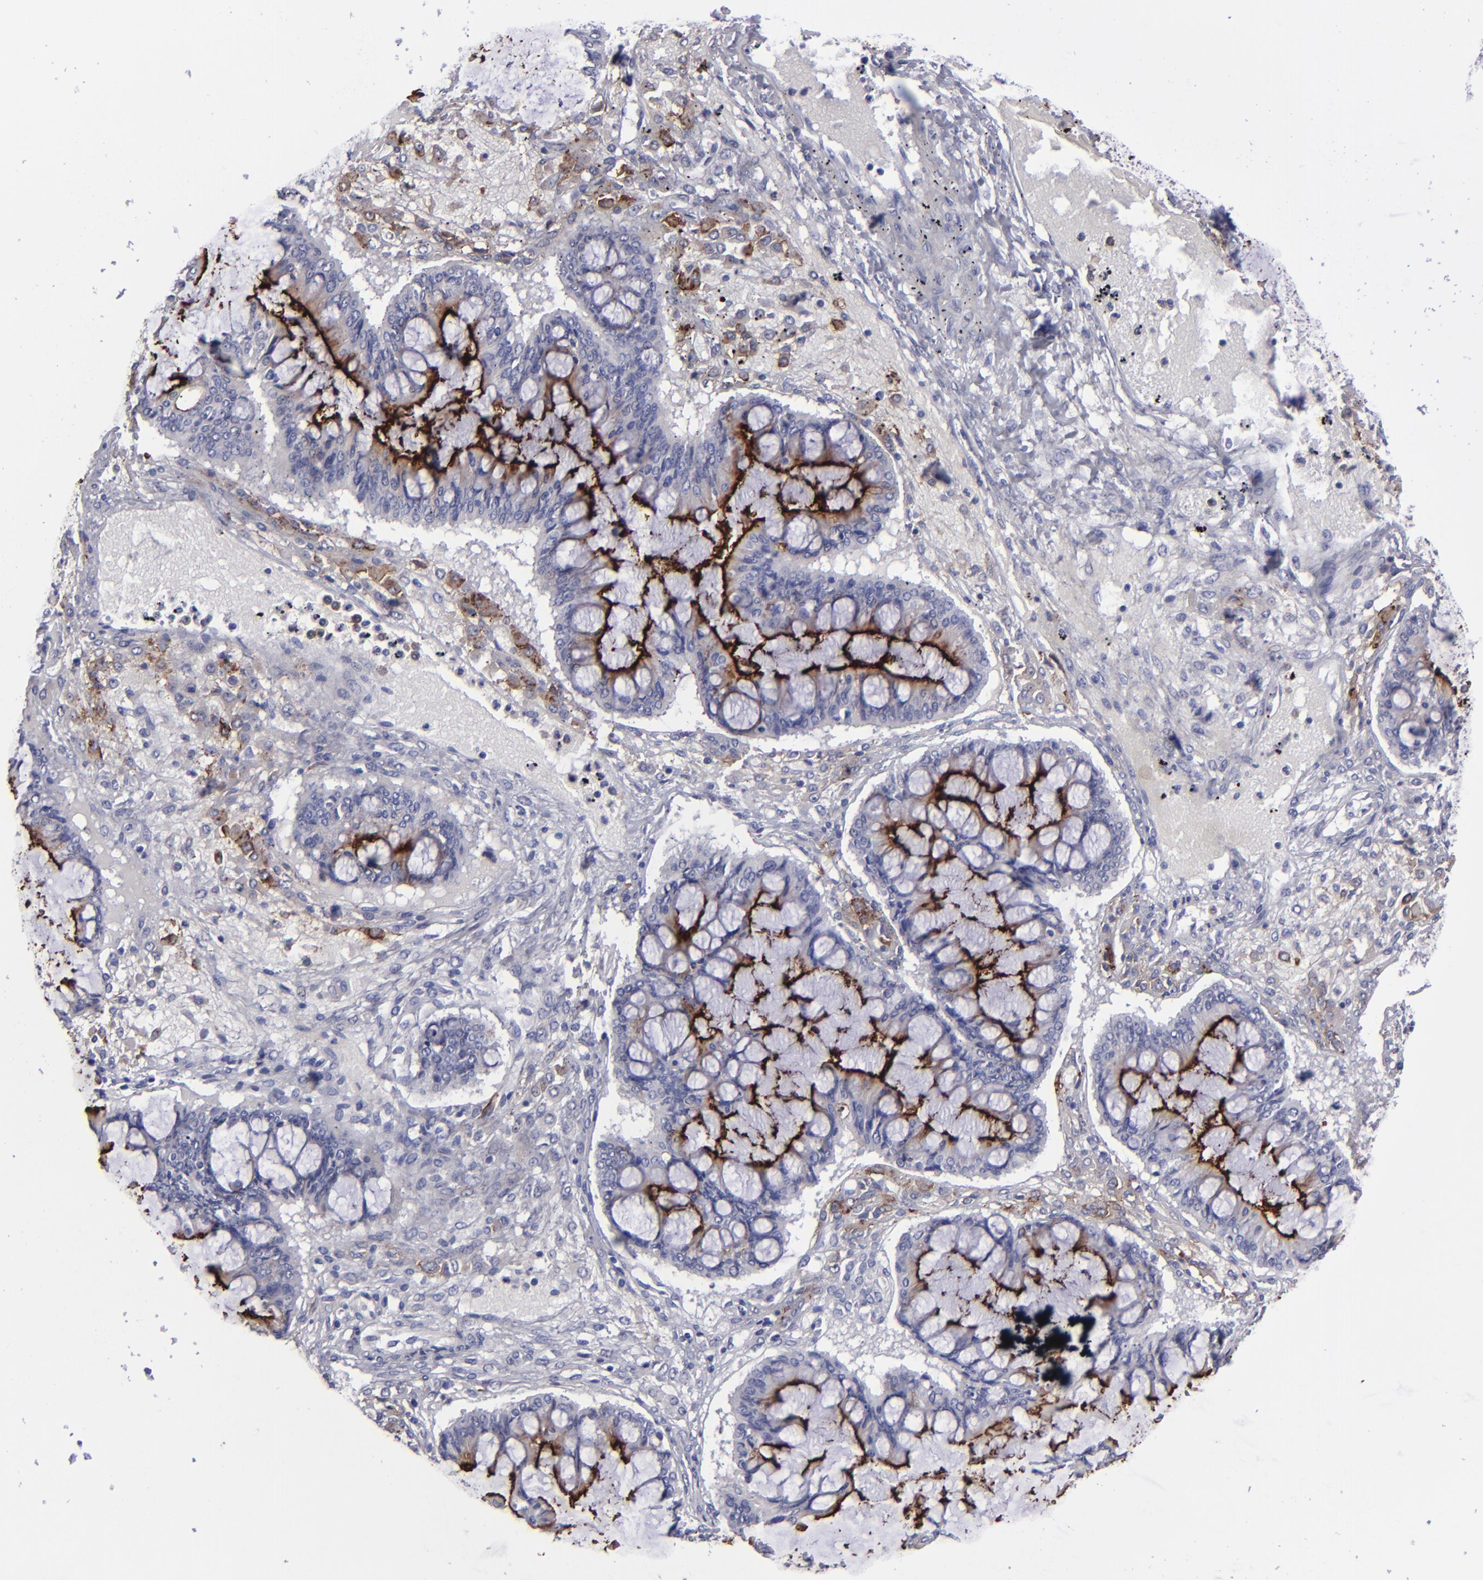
{"staining": {"intensity": "strong", "quantity": "25%-75%", "location": "cytoplasmic/membranous"}, "tissue": "ovarian cancer", "cell_type": "Tumor cells", "image_type": "cancer", "snomed": [{"axis": "morphology", "description": "Cystadenocarcinoma, mucinous, NOS"}, {"axis": "topography", "description": "Ovary"}], "caption": "High-magnification brightfield microscopy of mucinous cystadenocarcinoma (ovarian) stained with DAB (3,3'-diaminobenzidine) (brown) and counterstained with hematoxylin (blue). tumor cells exhibit strong cytoplasmic/membranous expression is identified in approximately25%-75% of cells. The staining was performed using DAB to visualize the protein expression in brown, while the nuclei were stained in blue with hematoxylin (Magnification: 20x).", "gene": "ANPEP", "patient": {"sex": "female", "age": 73}}